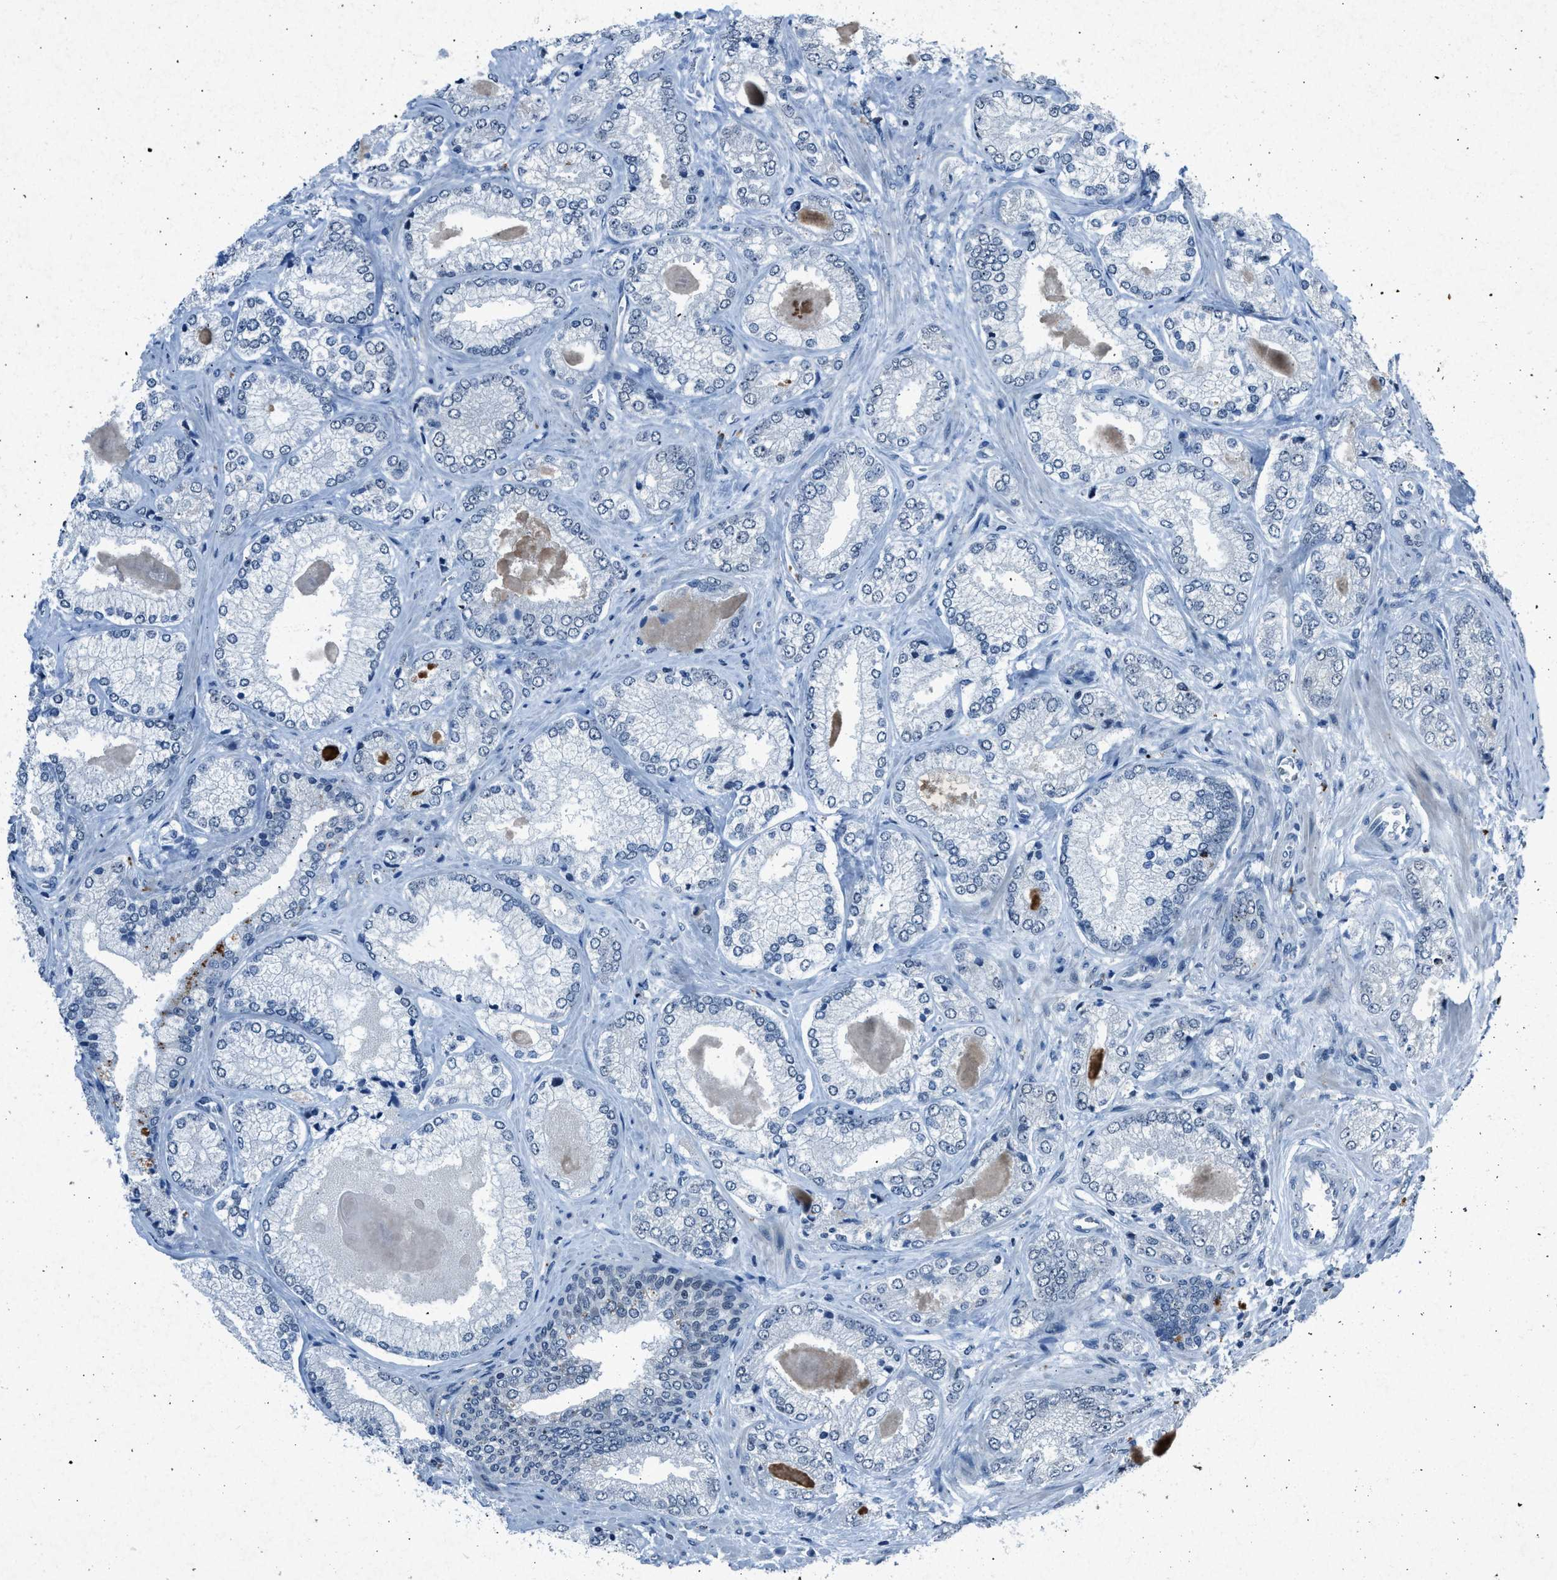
{"staining": {"intensity": "negative", "quantity": "none", "location": "none"}, "tissue": "prostate cancer", "cell_type": "Tumor cells", "image_type": "cancer", "snomed": [{"axis": "morphology", "description": "Adenocarcinoma, Low grade"}, {"axis": "topography", "description": "Prostate"}], "caption": "Prostate cancer was stained to show a protein in brown. There is no significant positivity in tumor cells. Brightfield microscopy of IHC stained with DAB (3,3'-diaminobenzidine) (brown) and hematoxylin (blue), captured at high magnification.", "gene": "ADCY1", "patient": {"sex": "male", "age": 65}}